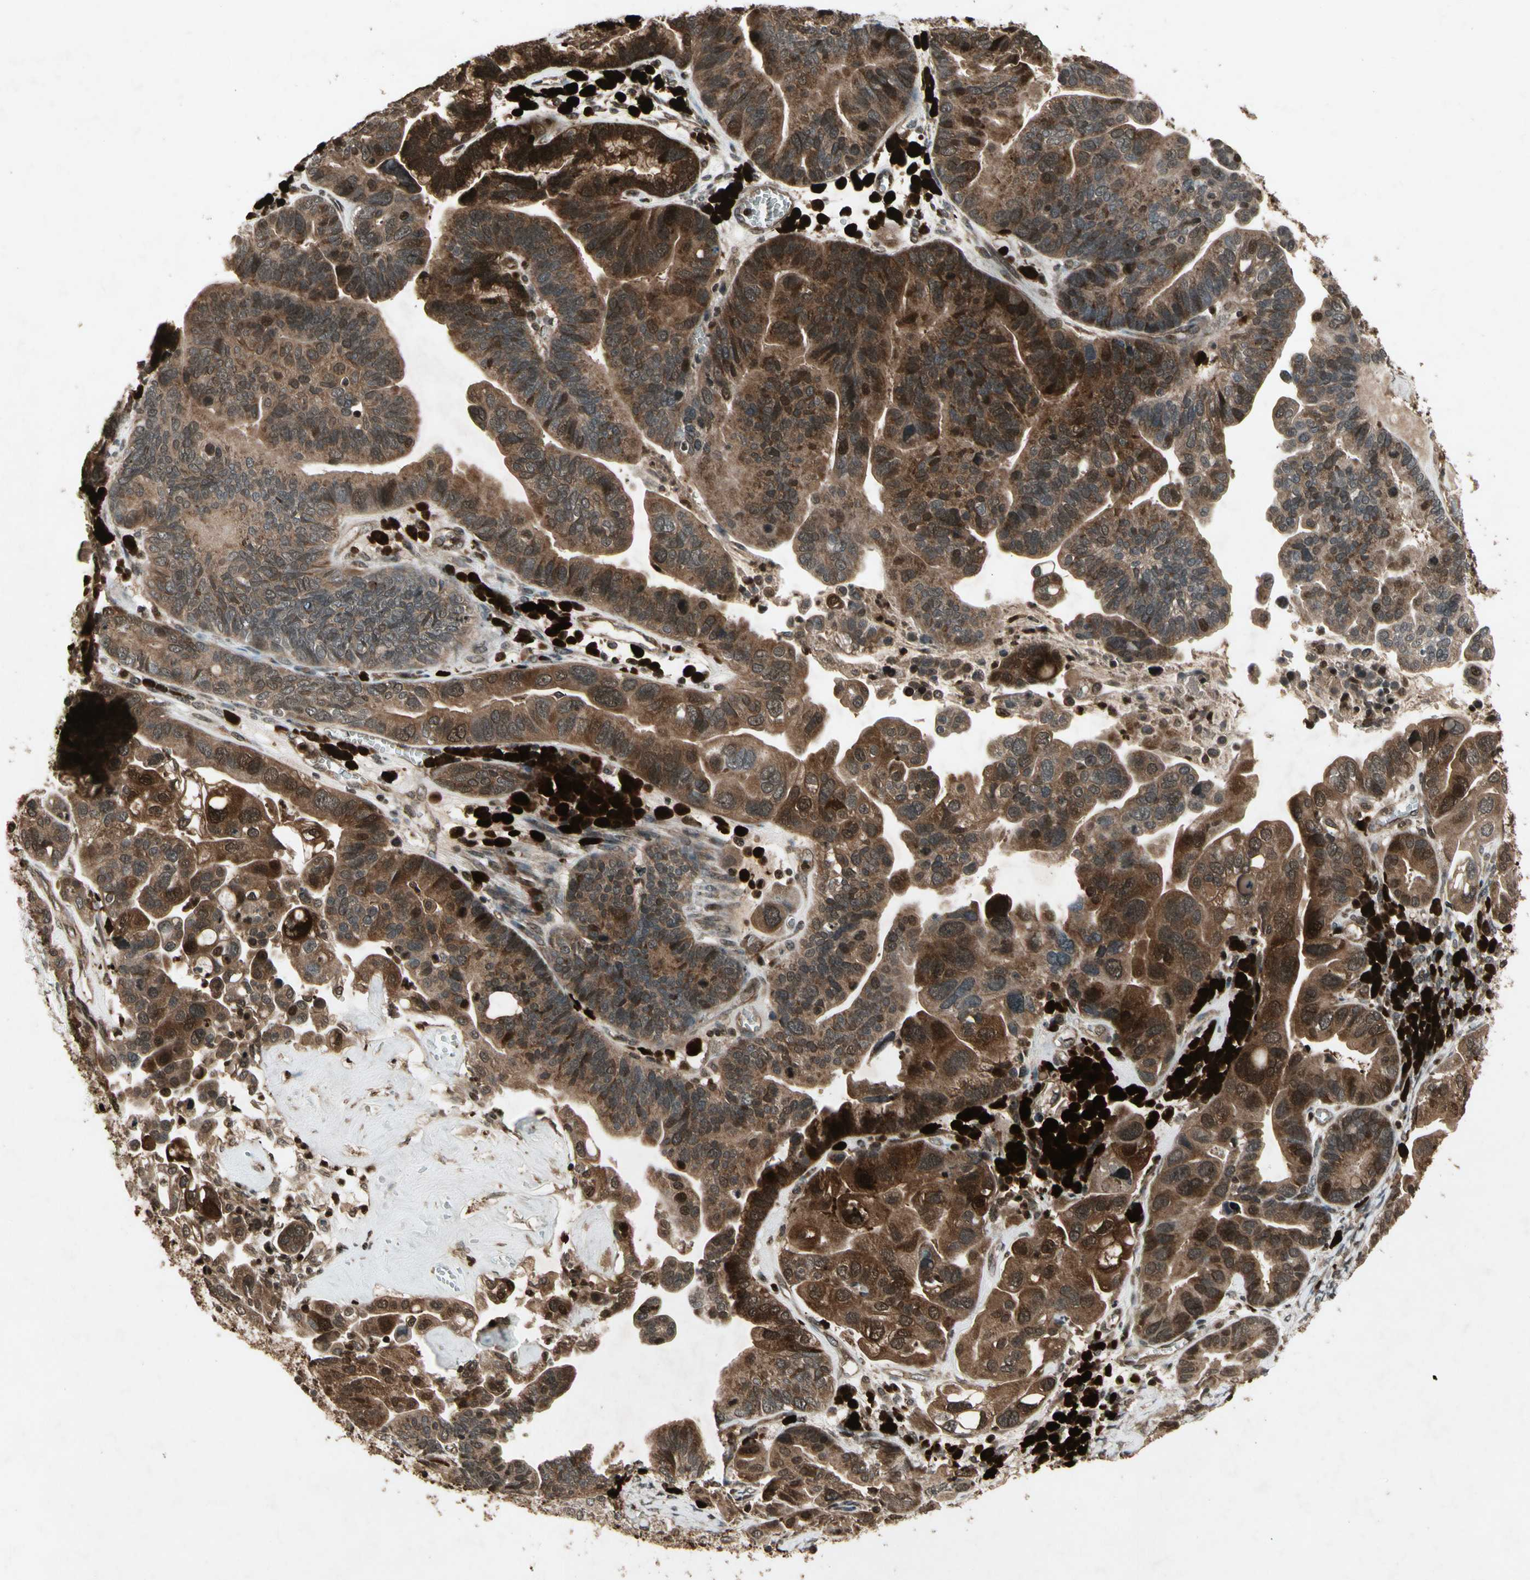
{"staining": {"intensity": "moderate", "quantity": ">75%", "location": "cytoplasmic/membranous,nuclear"}, "tissue": "ovarian cancer", "cell_type": "Tumor cells", "image_type": "cancer", "snomed": [{"axis": "morphology", "description": "Cystadenocarcinoma, serous, NOS"}, {"axis": "topography", "description": "Ovary"}], "caption": "Ovarian serous cystadenocarcinoma was stained to show a protein in brown. There is medium levels of moderate cytoplasmic/membranous and nuclear staining in approximately >75% of tumor cells.", "gene": "GLRX", "patient": {"sex": "female", "age": 56}}